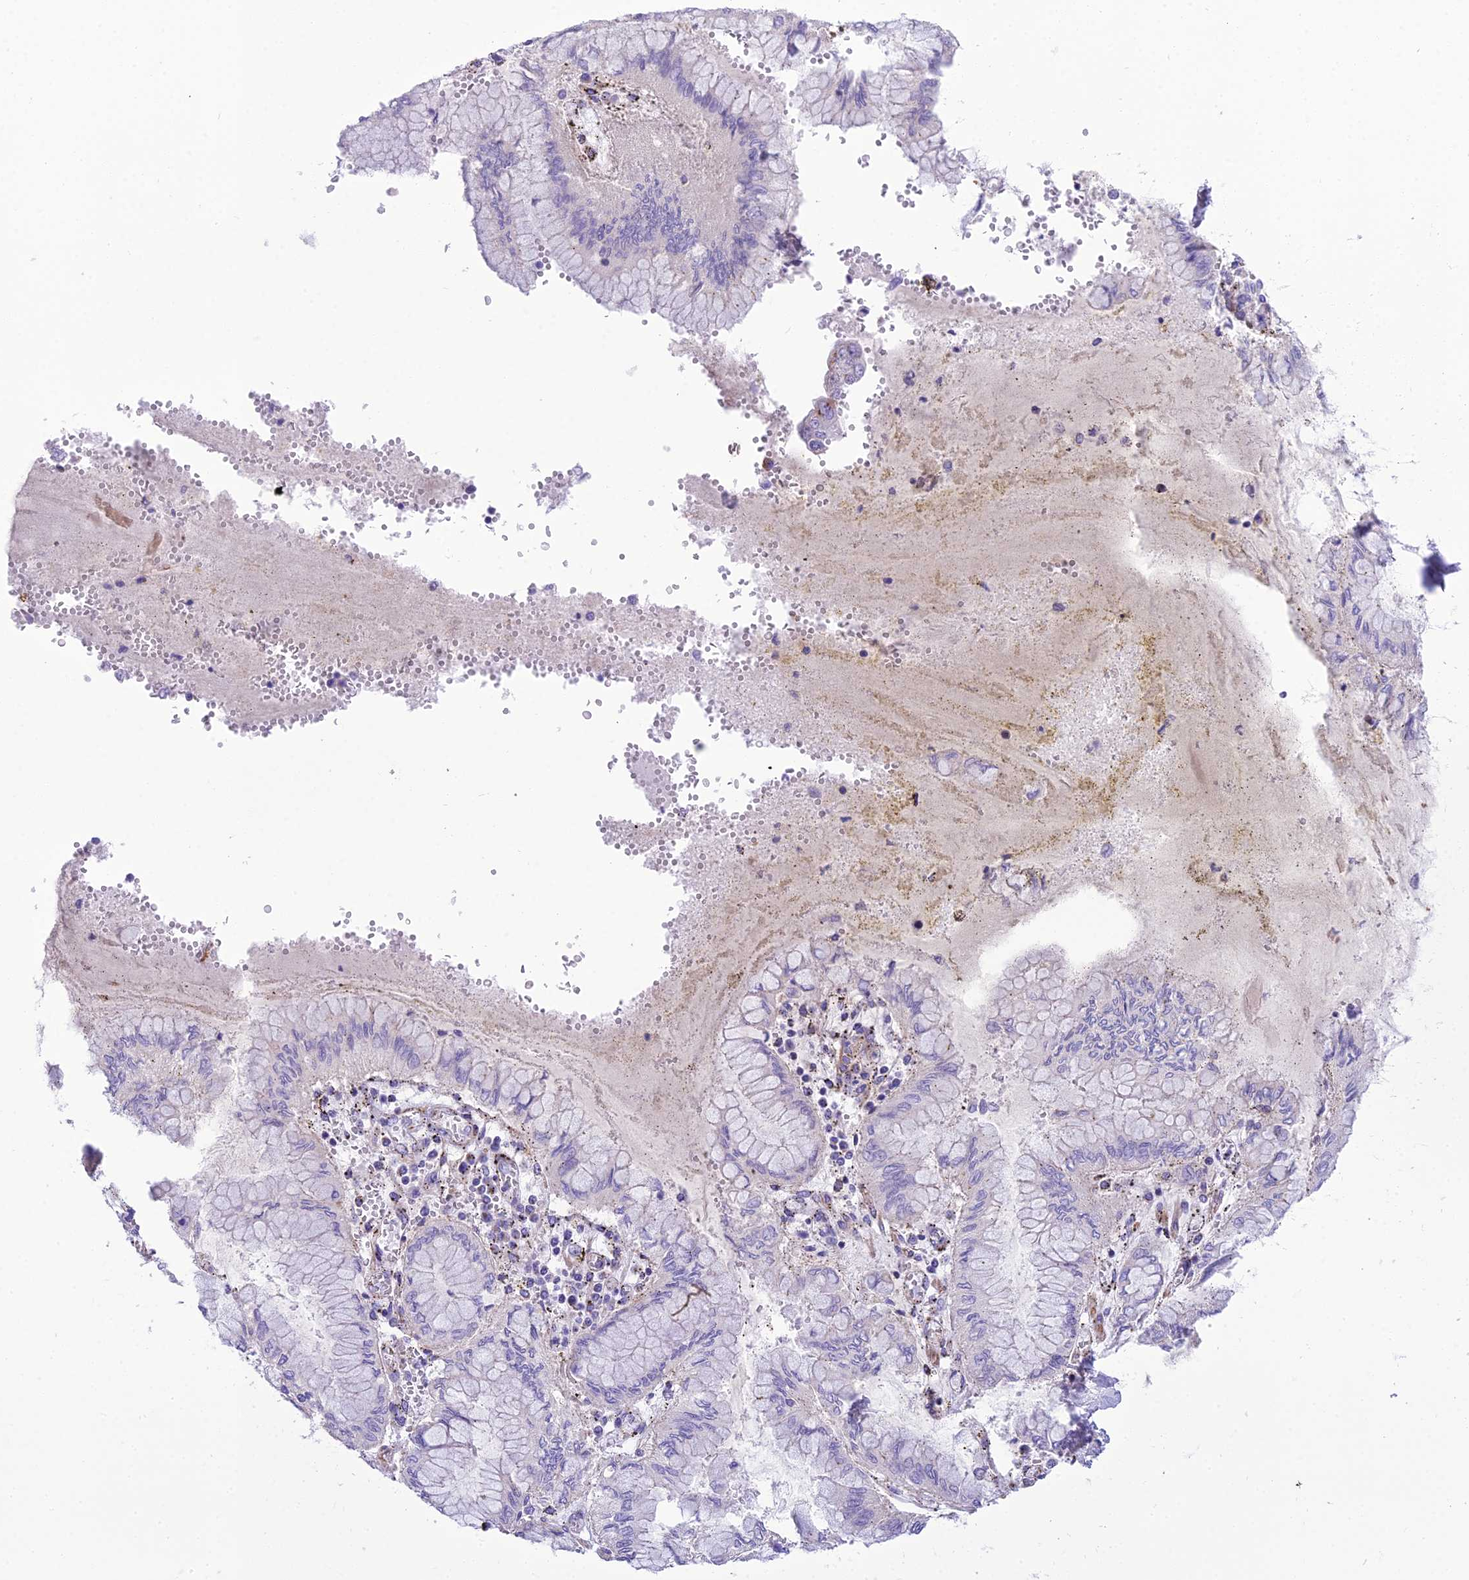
{"staining": {"intensity": "negative", "quantity": "none", "location": "none"}, "tissue": "stomach cancer", "cell_type": "Tumor cells", "image_type": "cancer", "snomed": [{"axis": "morphology", "description": "Adenocarcinoma, NOS"}, {"axis": "topography", "description": "Stomach"}], "caption": "A photomicrograph of adenocarcinoma (stomach) stained for a protein displays no brown staining in tumor cells.", "gene": "GFRA1", "patient": {"sex": "male", "age": 76}}